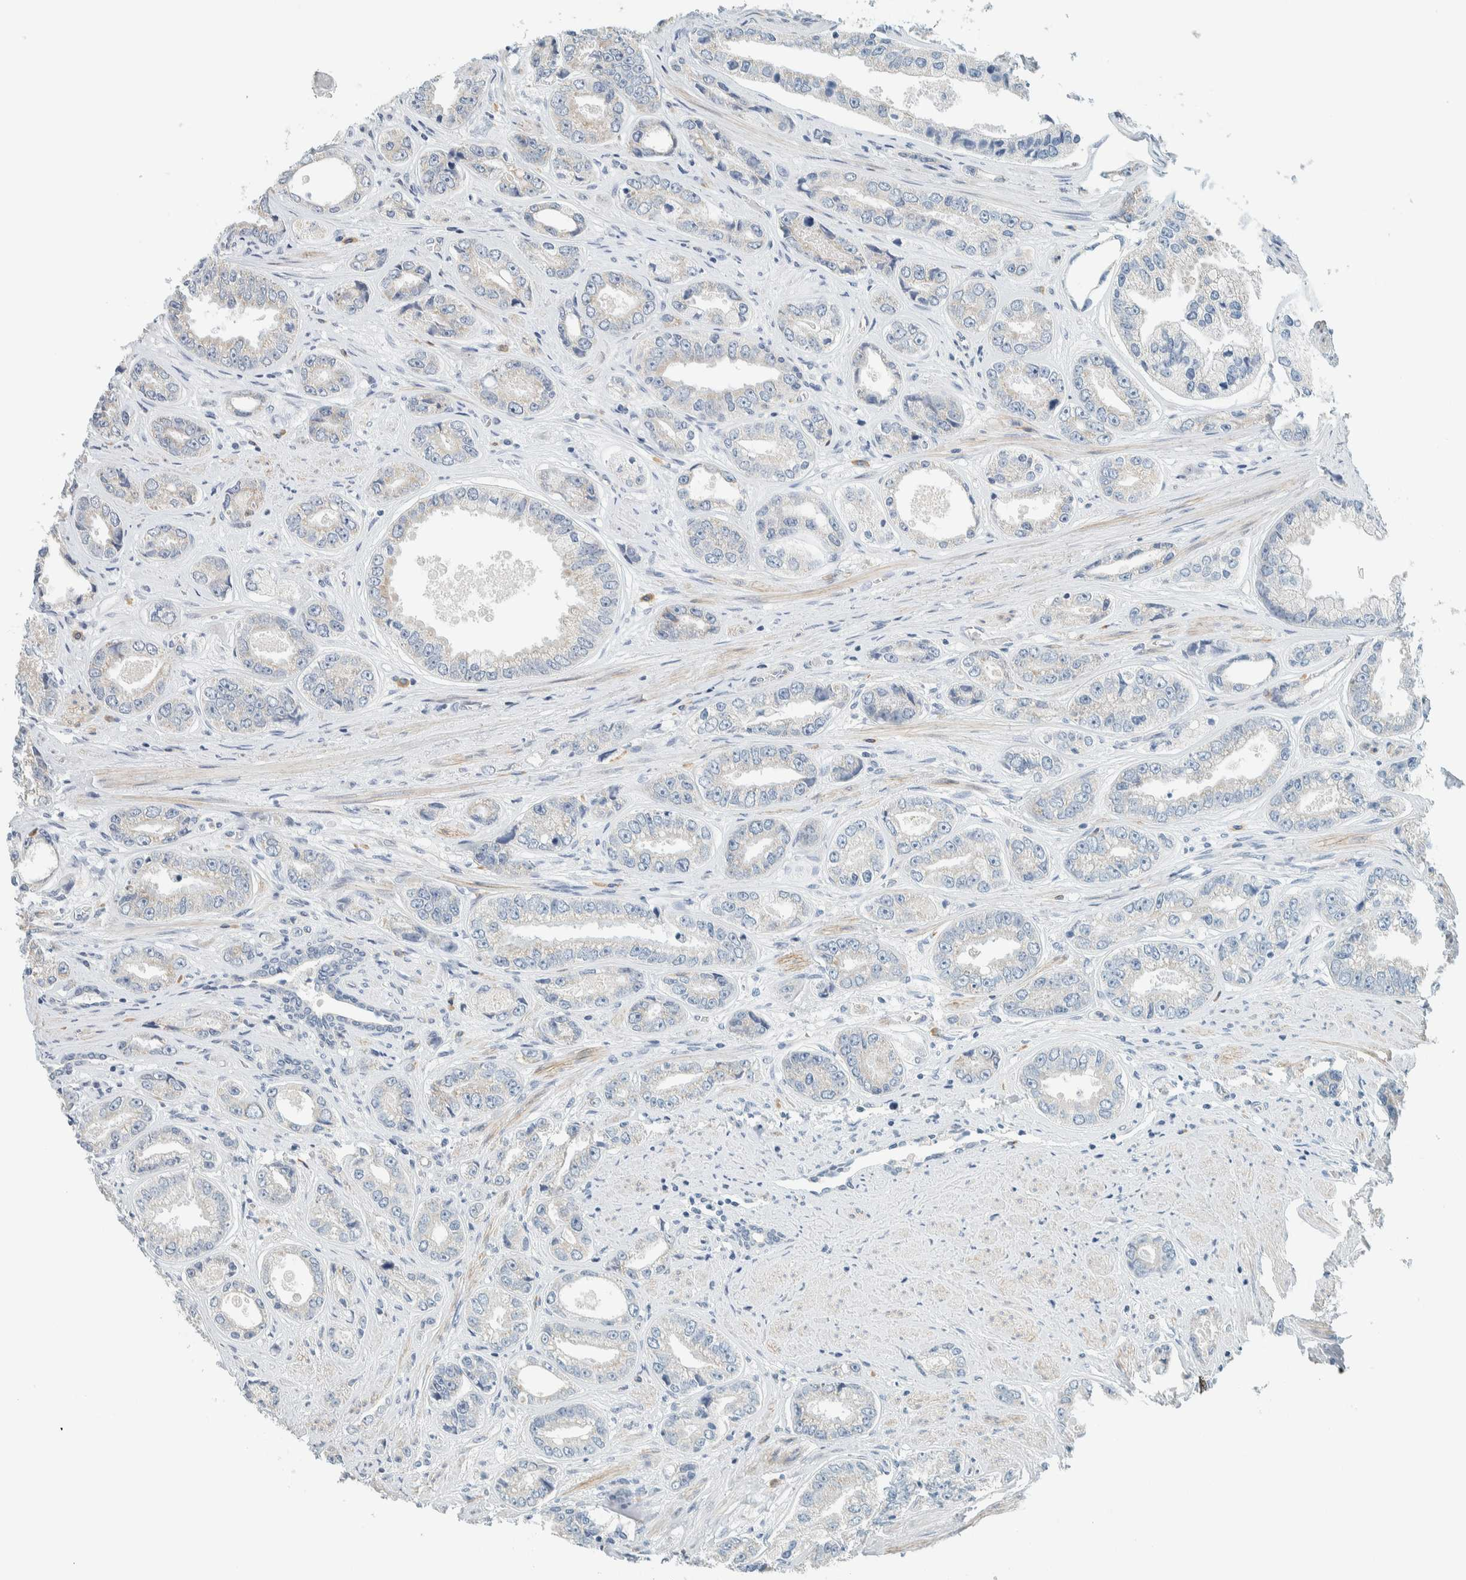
{"staining": {"intensity": "negative", "quantity": "none", "location": "none"}, "tissue": "prostate cancer", "cell_type": "Tumor cells", "image_type": "cancer", "snomed": [{"axis": "morphology", "description": "Adenocarcinoma, High grade"}, {"axis": "topography", "description": "Prostate"}], "caption": "There is no significant staining in tumor cells of prostate cancer.", "gene": "SLFN12", "patient": {"sex": "male", "age": 61}}